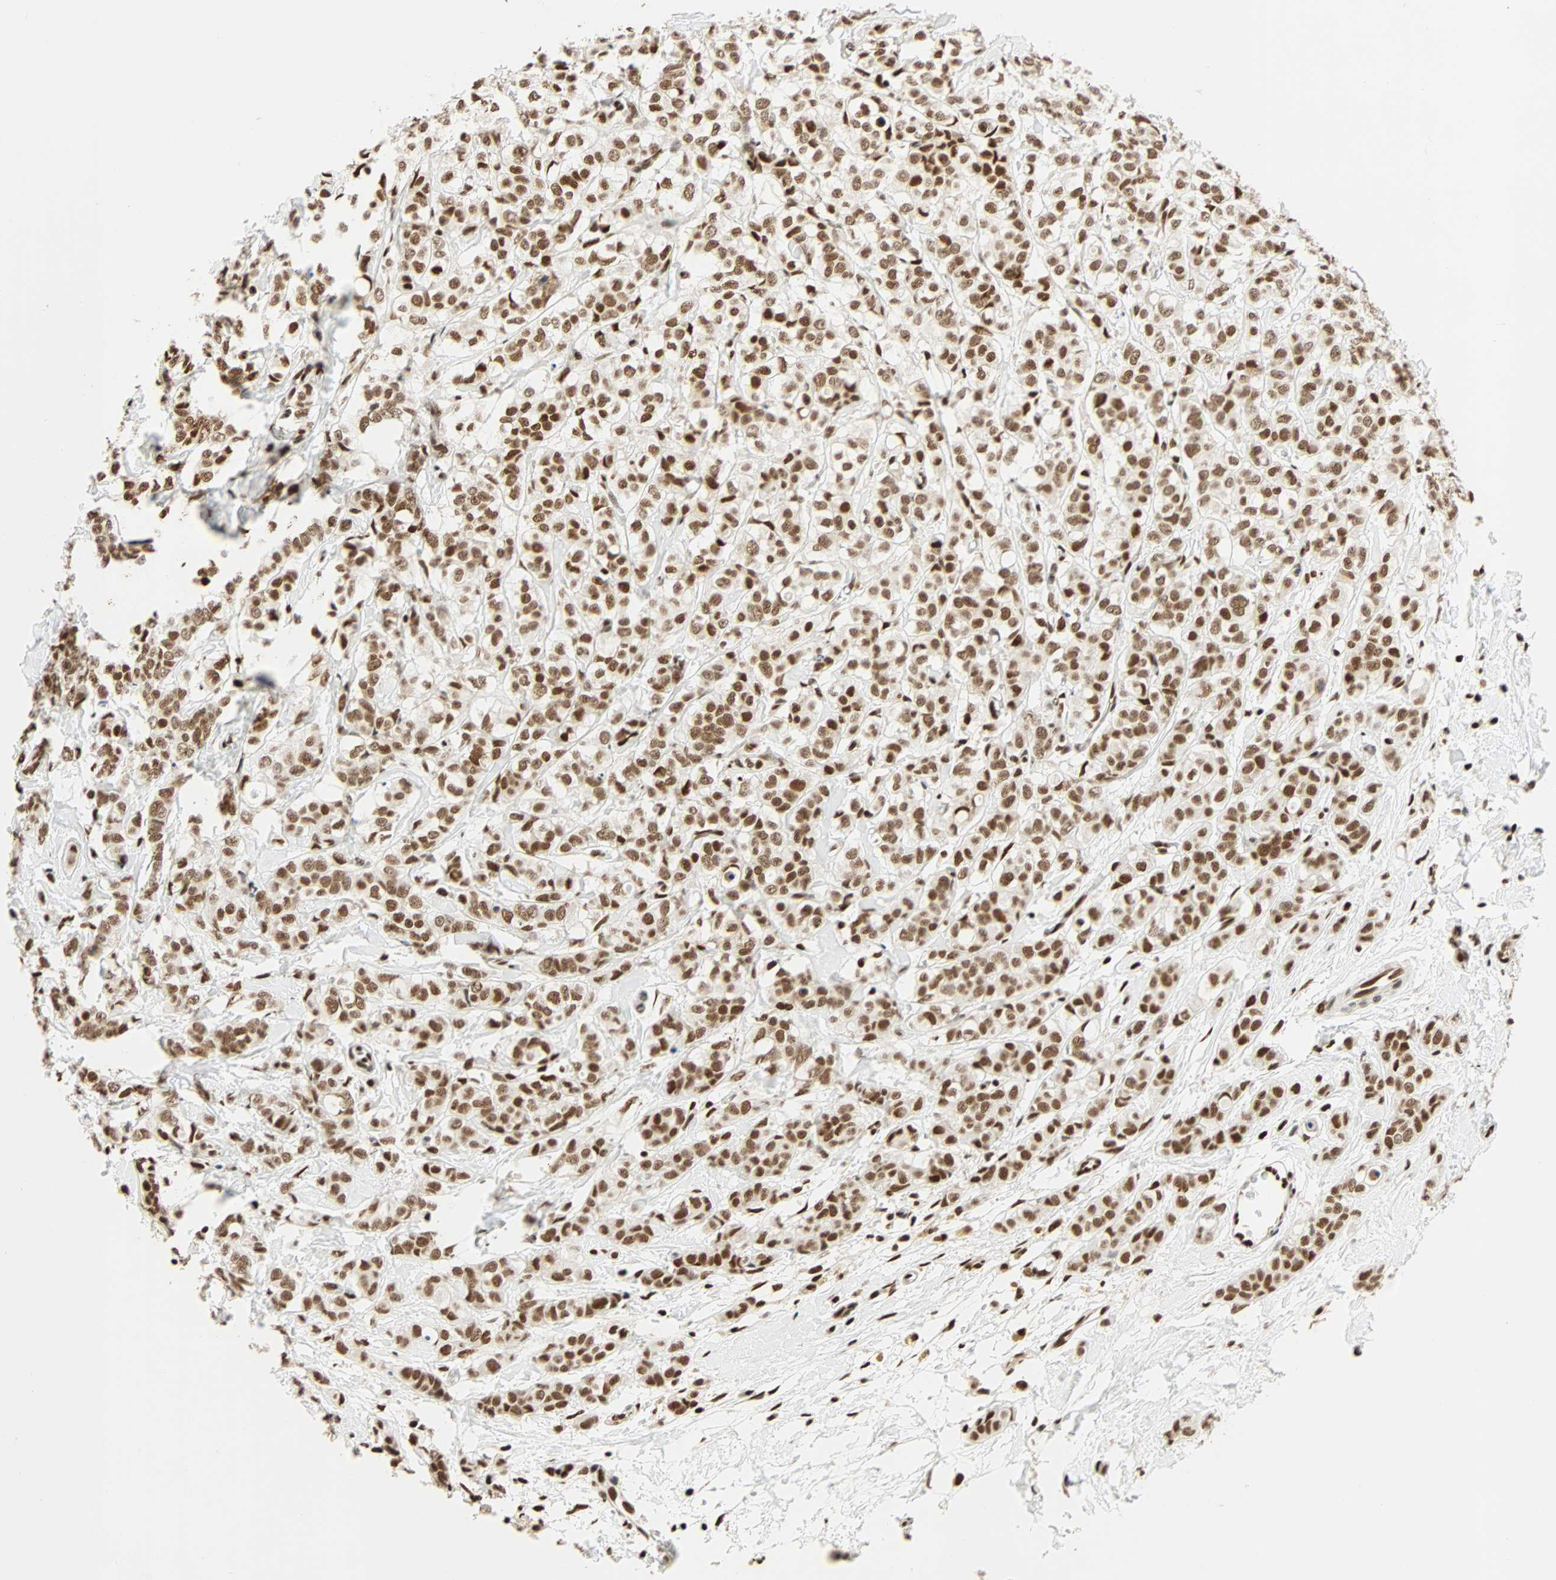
{"staining": {"intensity": "moderate", "quantity": ">75%", "location": "nuclear"}, "tissue": "breast cancer", "cell_type": "Tumor cells", "image_type": "cancer", "snomed": [{"axis": "morphology", "description": "Lobular carcinoma"}, {"axis": "topography", "description": "Breast"}], "caption": "Brown immunohistochemical staining in breast cancer (lobular carcinoma) exhibits moderate nuclear expression in approximately >75% of tumor cells.", "gene": "CDK12", "patient": {"sex": "female", "age": 60}}